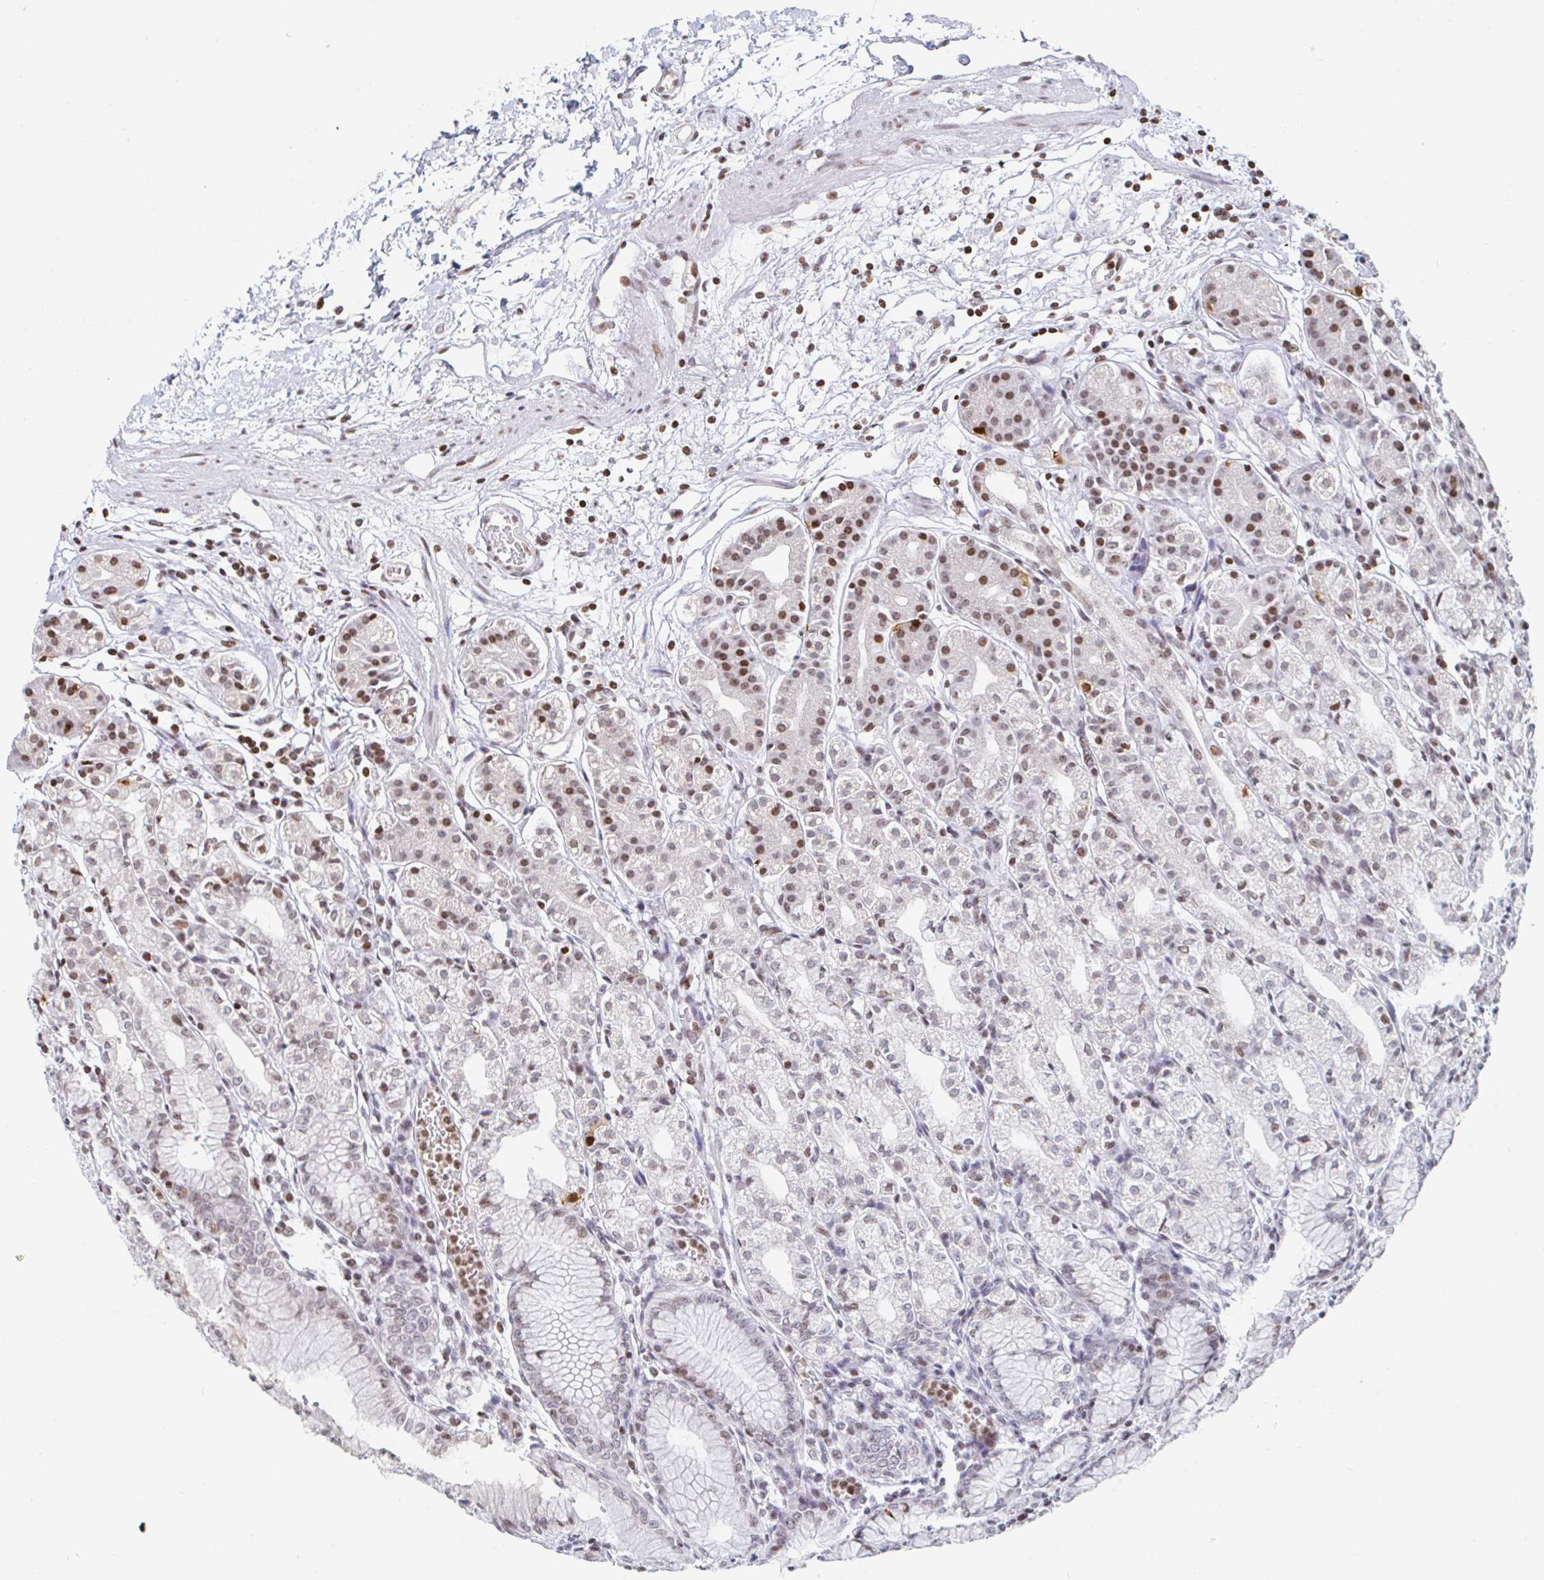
{"staining": {"intensity": "moderate", "quantity": "25%-75%", "location": "nuclear"}, "tissue": "stomach", "cell_type": "Glandular cells", "image_type": "normal", "snomed": [{"axis": "morphology", "description": "Normal tissue, NOS"}, {"axis": "topography", "description": "Stomach"}], "caption": "IHC histopathology image of normal stomach: human stomach stained using immunohistochemistry shows medium levels of moderate protein expression localized specifically in the nuclear of glandular cells, appearing as a nuclear brown color.", "gene": "HOXC10", "patient": {"sex": "female", "age": 57}}